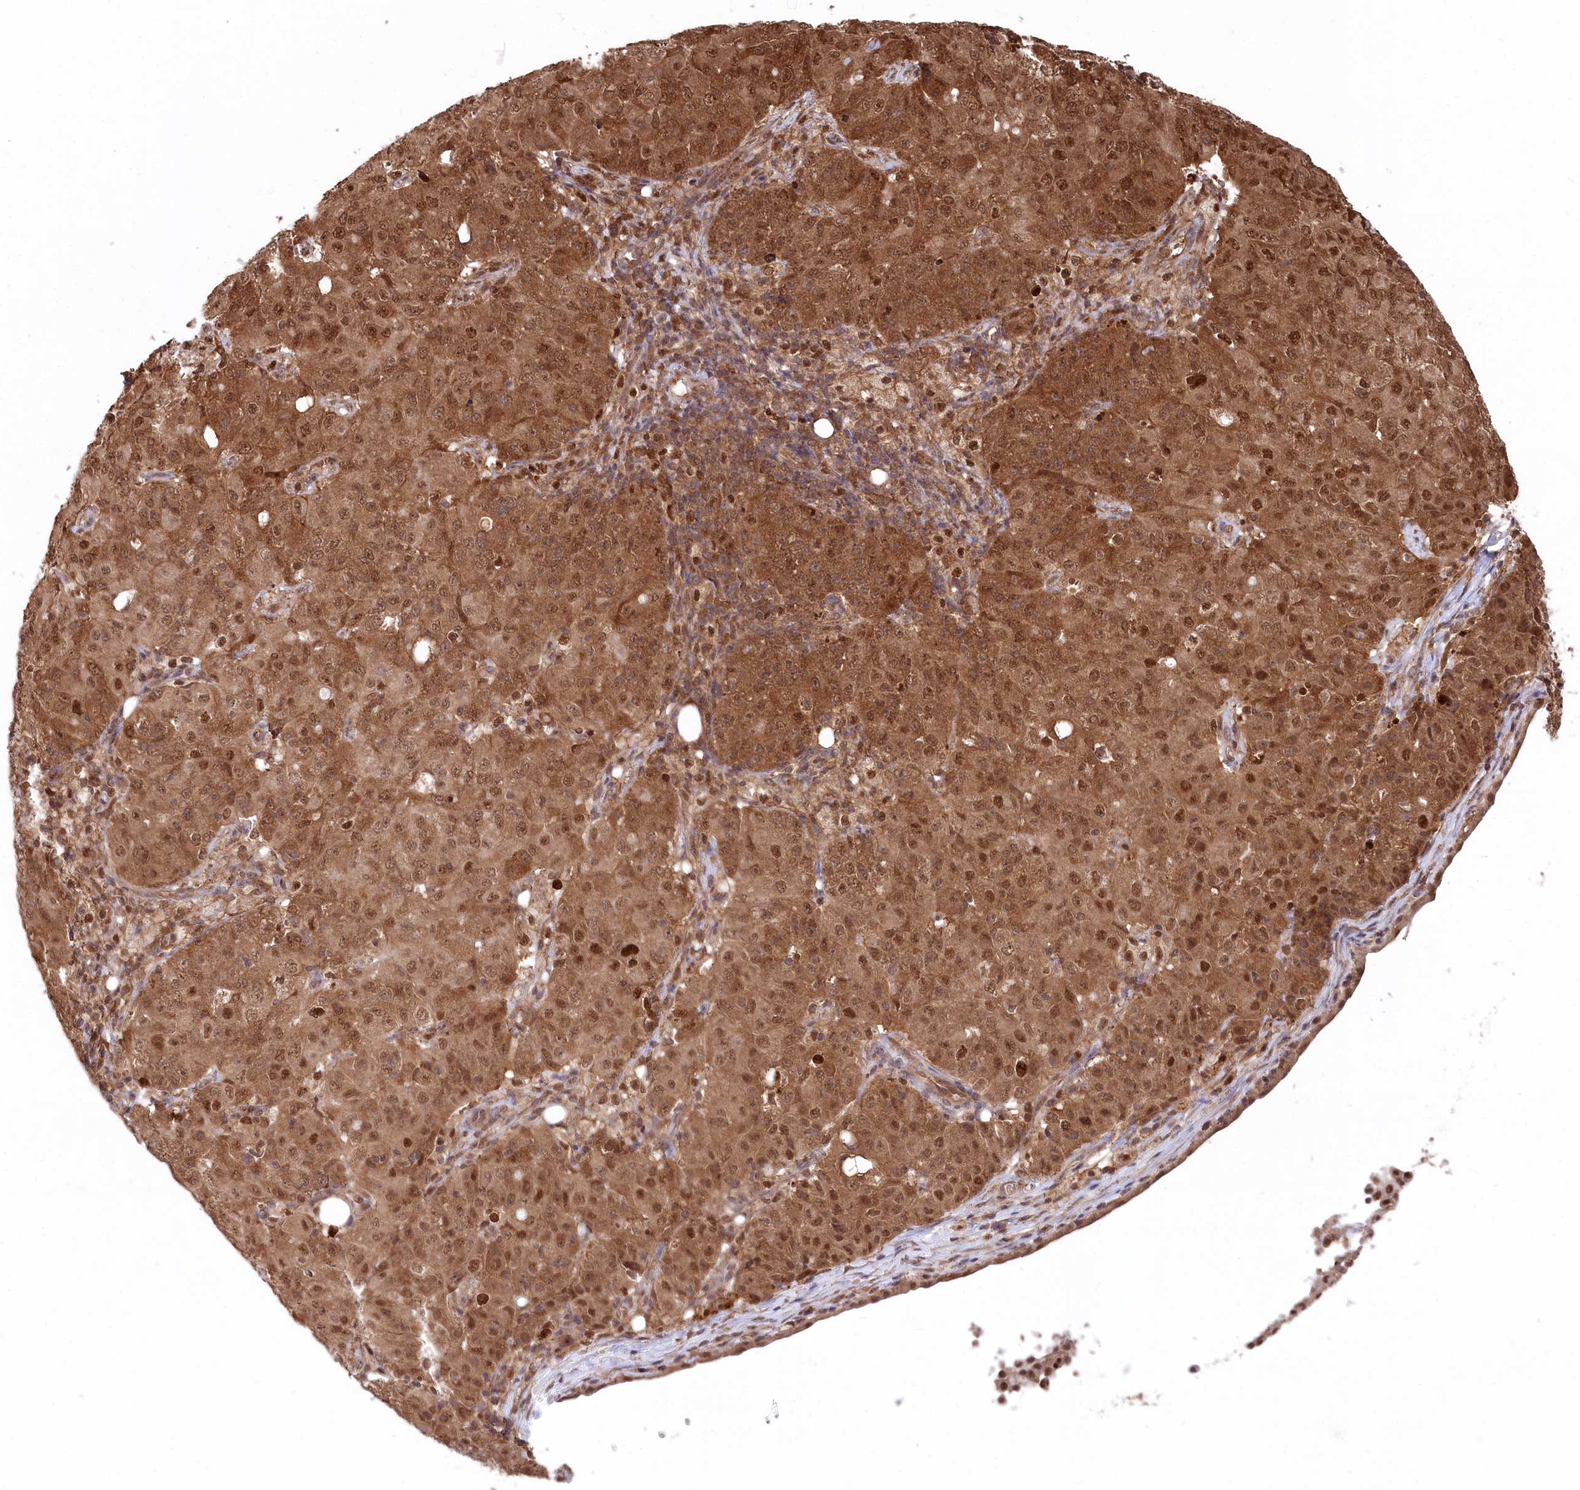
{"staining": {"intensity": "strong", "quantity": ">75%", "location": "cytoplasmic/membranous,nuclear"}, "tissue": "ovarian cancer", "cell_type": "Tumor cells", "image_type": "cancer", "snomed": [{"axis": "morphology", "description": "Carcinoma, endometroid"}, {"axis": "topography", "description": "Ovary"}], "caption": "Immunohistochemistry image of neoplastic tissue: ovarian endometroid carcinoma stained using immunohistochemistry (IHC) reveals high levels of strong protein expression localized specifically in the cytoplasmic/membranous and nuclear of tumor cells, appearing as a cytoplasmic/membranous and nuclear brown color.", "gene": "PSMA1", "patient": {"sex": "female", "age": 42}}